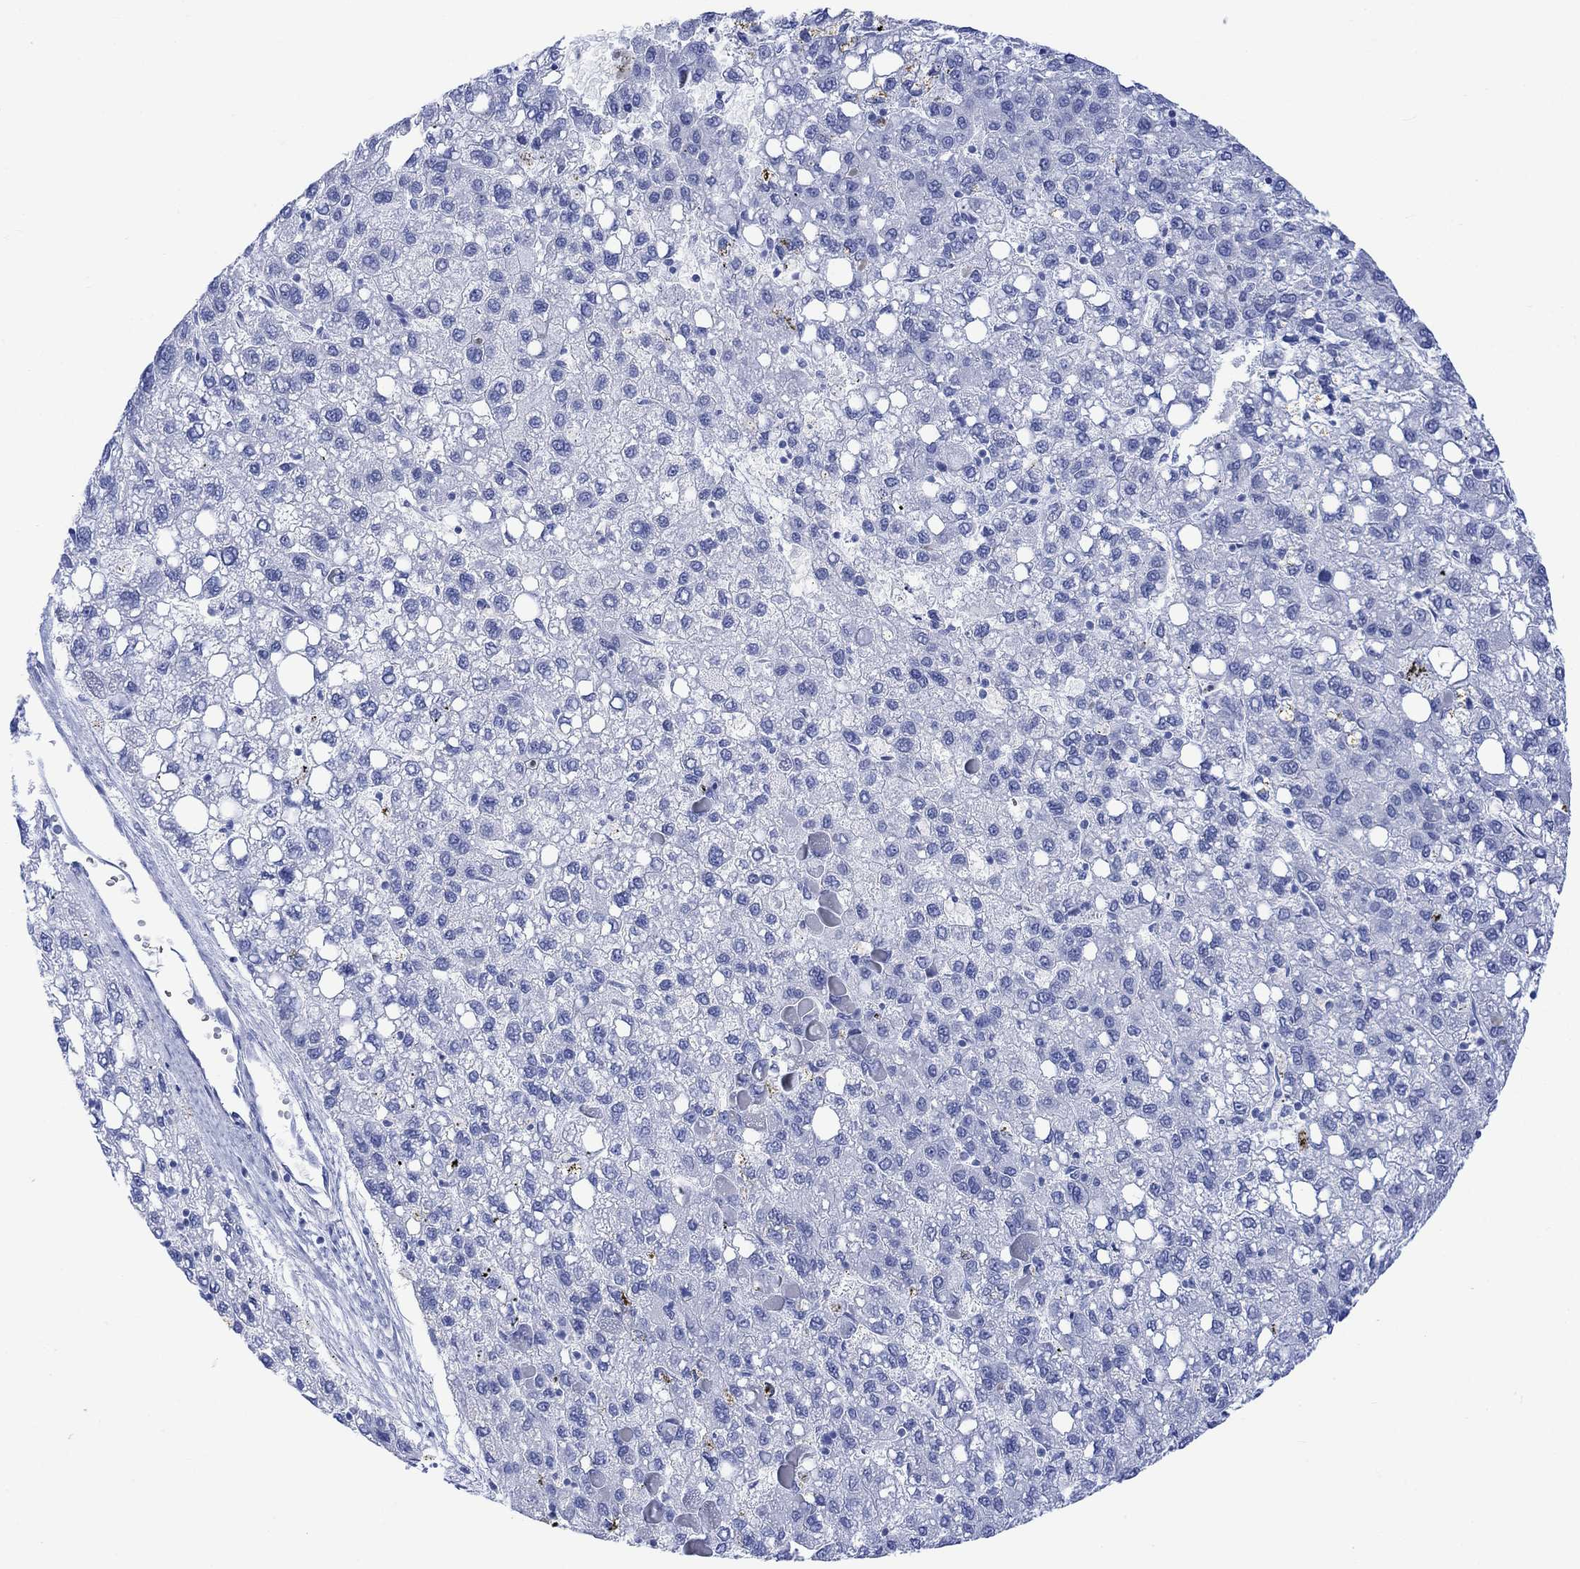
{"staining": {"intensity": "negative", "quantity": "none", "location": "none"}, "tissue": "liver cancer", "cell_type": "Tumor cells", "image_type": "cancer", "snomed": [{"axis": "morphology", "description": "Carcinoma, Hepatocellular, NOS"}, {"axis": "topography", "description": "Liver"}], "caption": "Tumor cells show no significant positivity in liver cancer (hepatocellular carcinoma).", "gene": "CELF4", "patient": {"sex": "female", "age": 82}}